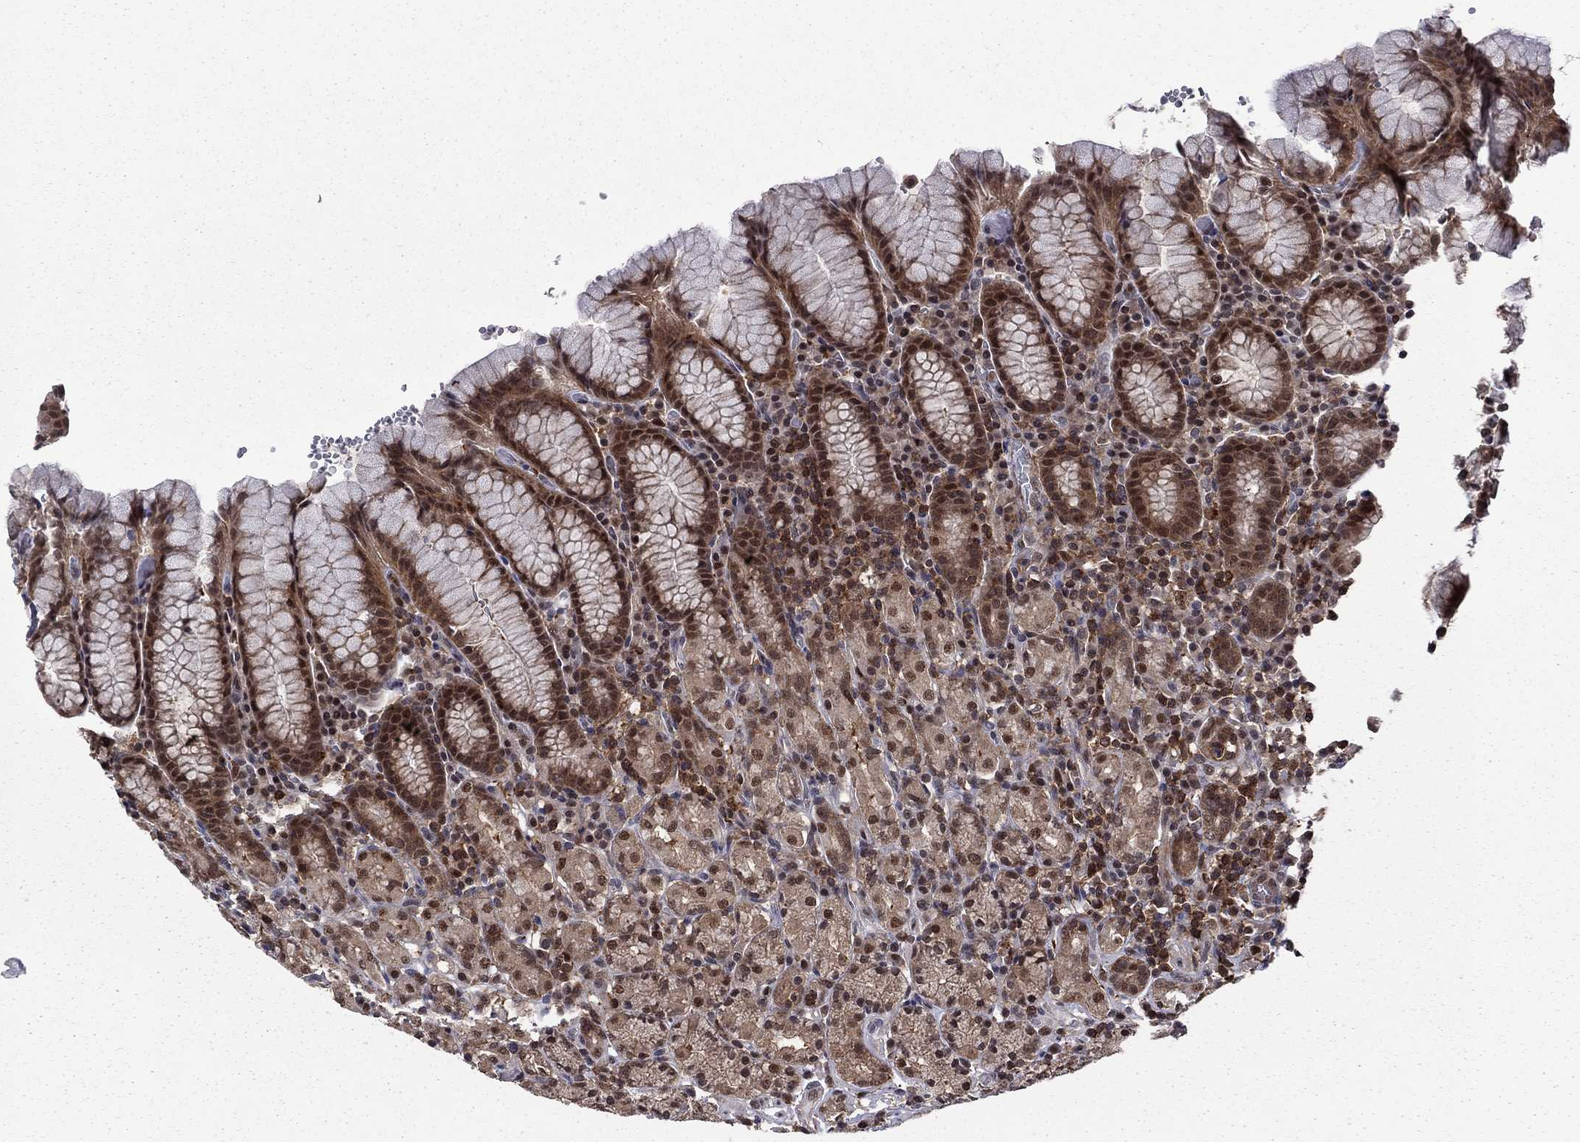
{"staining": {"intensity": "moderate", "quantity": ">75%", "location": "cytoplasmic/membranous,nuclear"}, "tissue": "stomach", "cell_type": "Glandular cells", "image_type": "normal", "snomed": [{"axis": "morphology", "description": "Normal tissue, NOS"}, {"axis": "topography", "description": "Stomach, upper"}, {"axis": "topography", "description": "Stomach"}], "caption": "About >75% of glandular cells in benign human stomach show moderate cytoplasmic/membranous,nuclear protein staining as visualized by brown immunohistochemical staining.", "gene": "PSMD2", "patient": {"sex": "male", "age": 62}}